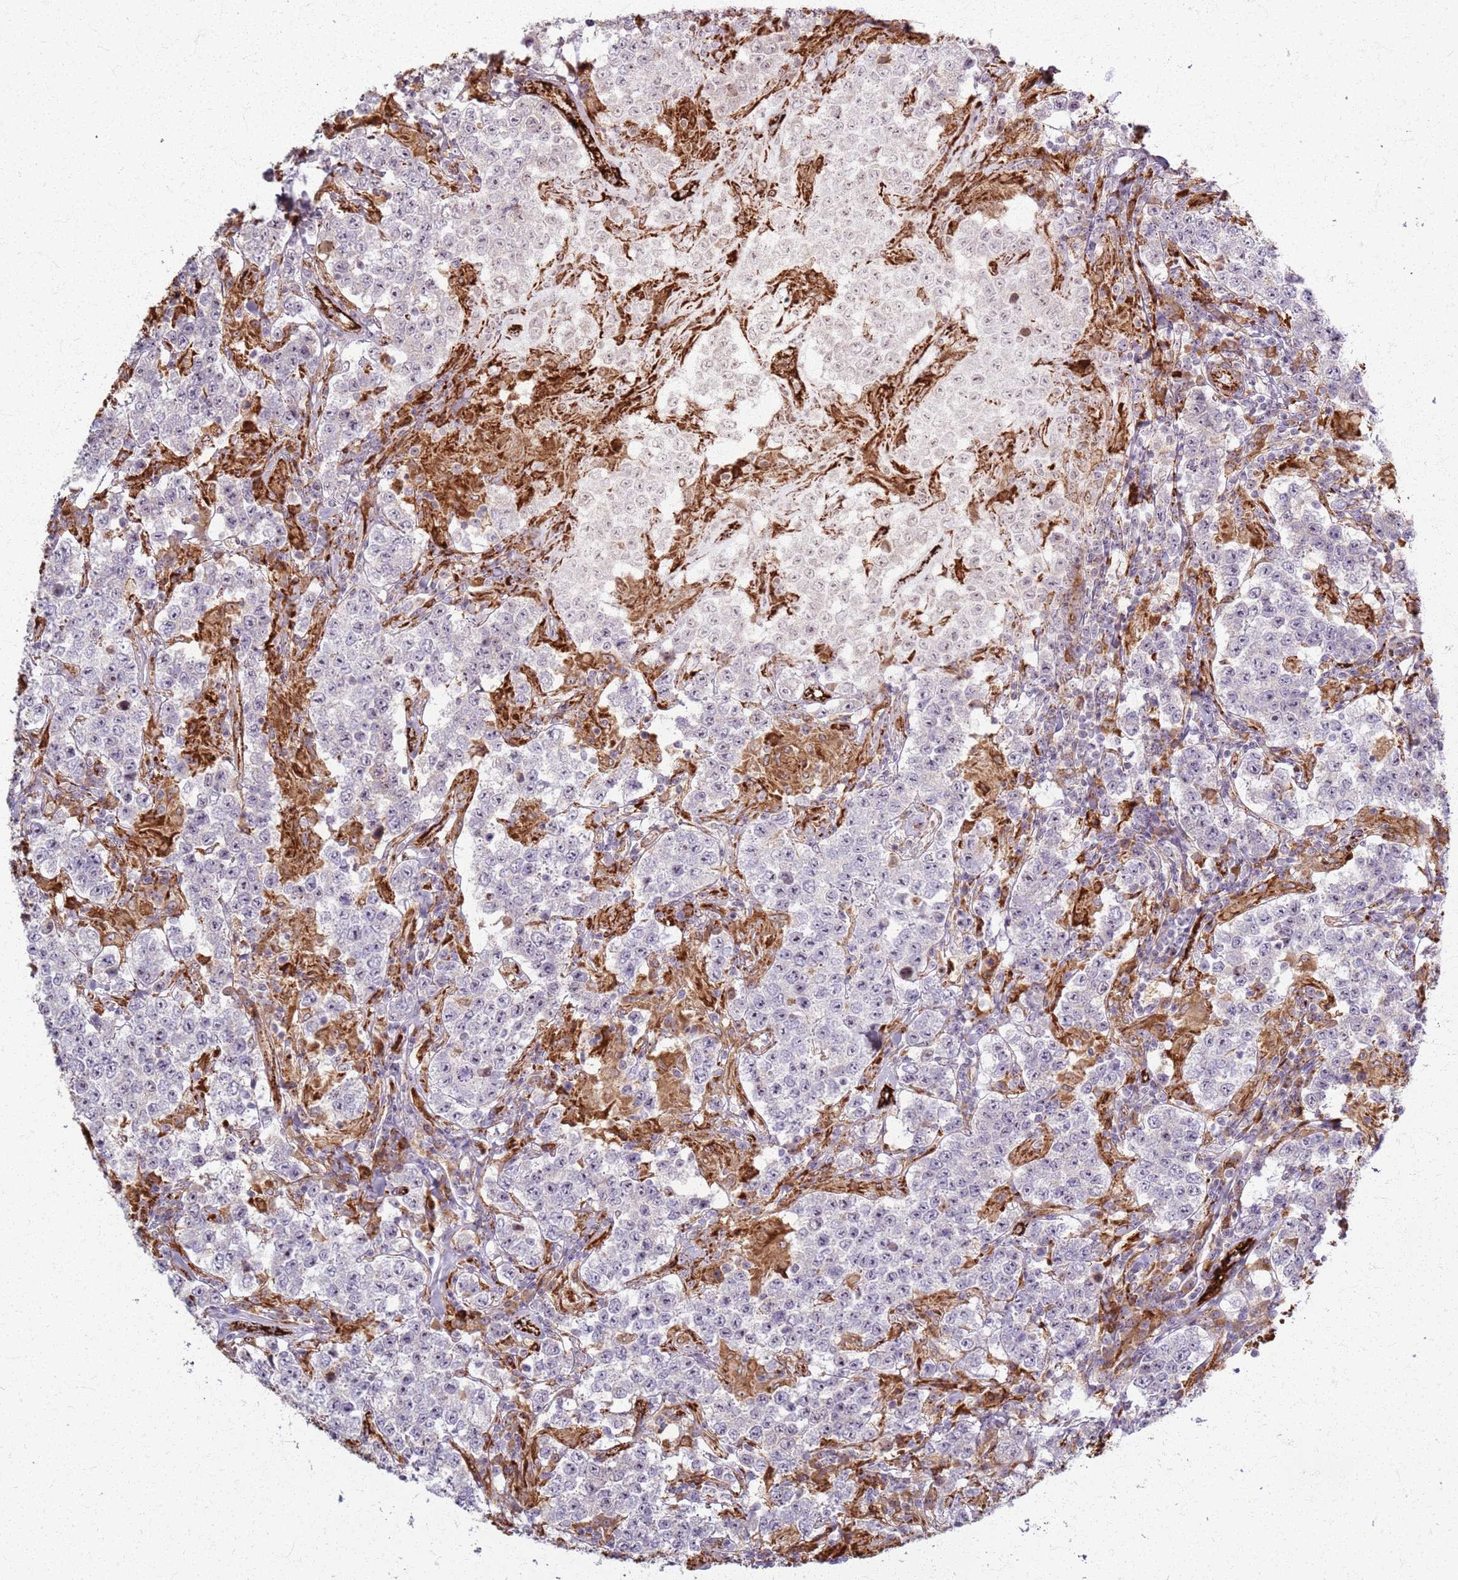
{"staining": {"intensity": "negative", "quantity": "none", "location": "none"}, "tissue": "testis cancer", "cell_type": "Tumor cells", "image_type": "cancer", "snomed": [{"axis": "morphology", "description": "Seminoma, NOS"}, {"axis": "morphology", "description": "Carcinoma, Embryonal, NOS"}, {"axis": "topography", "description": "Testis"}], "caption": "Immunohistochemistry (IHC) micrograph of testis seminoma stained for a protein (brown), which reveals no positivity in tumor cells.", "gene": "KRI1", "patient": {"sex": "male", "age": 41}}